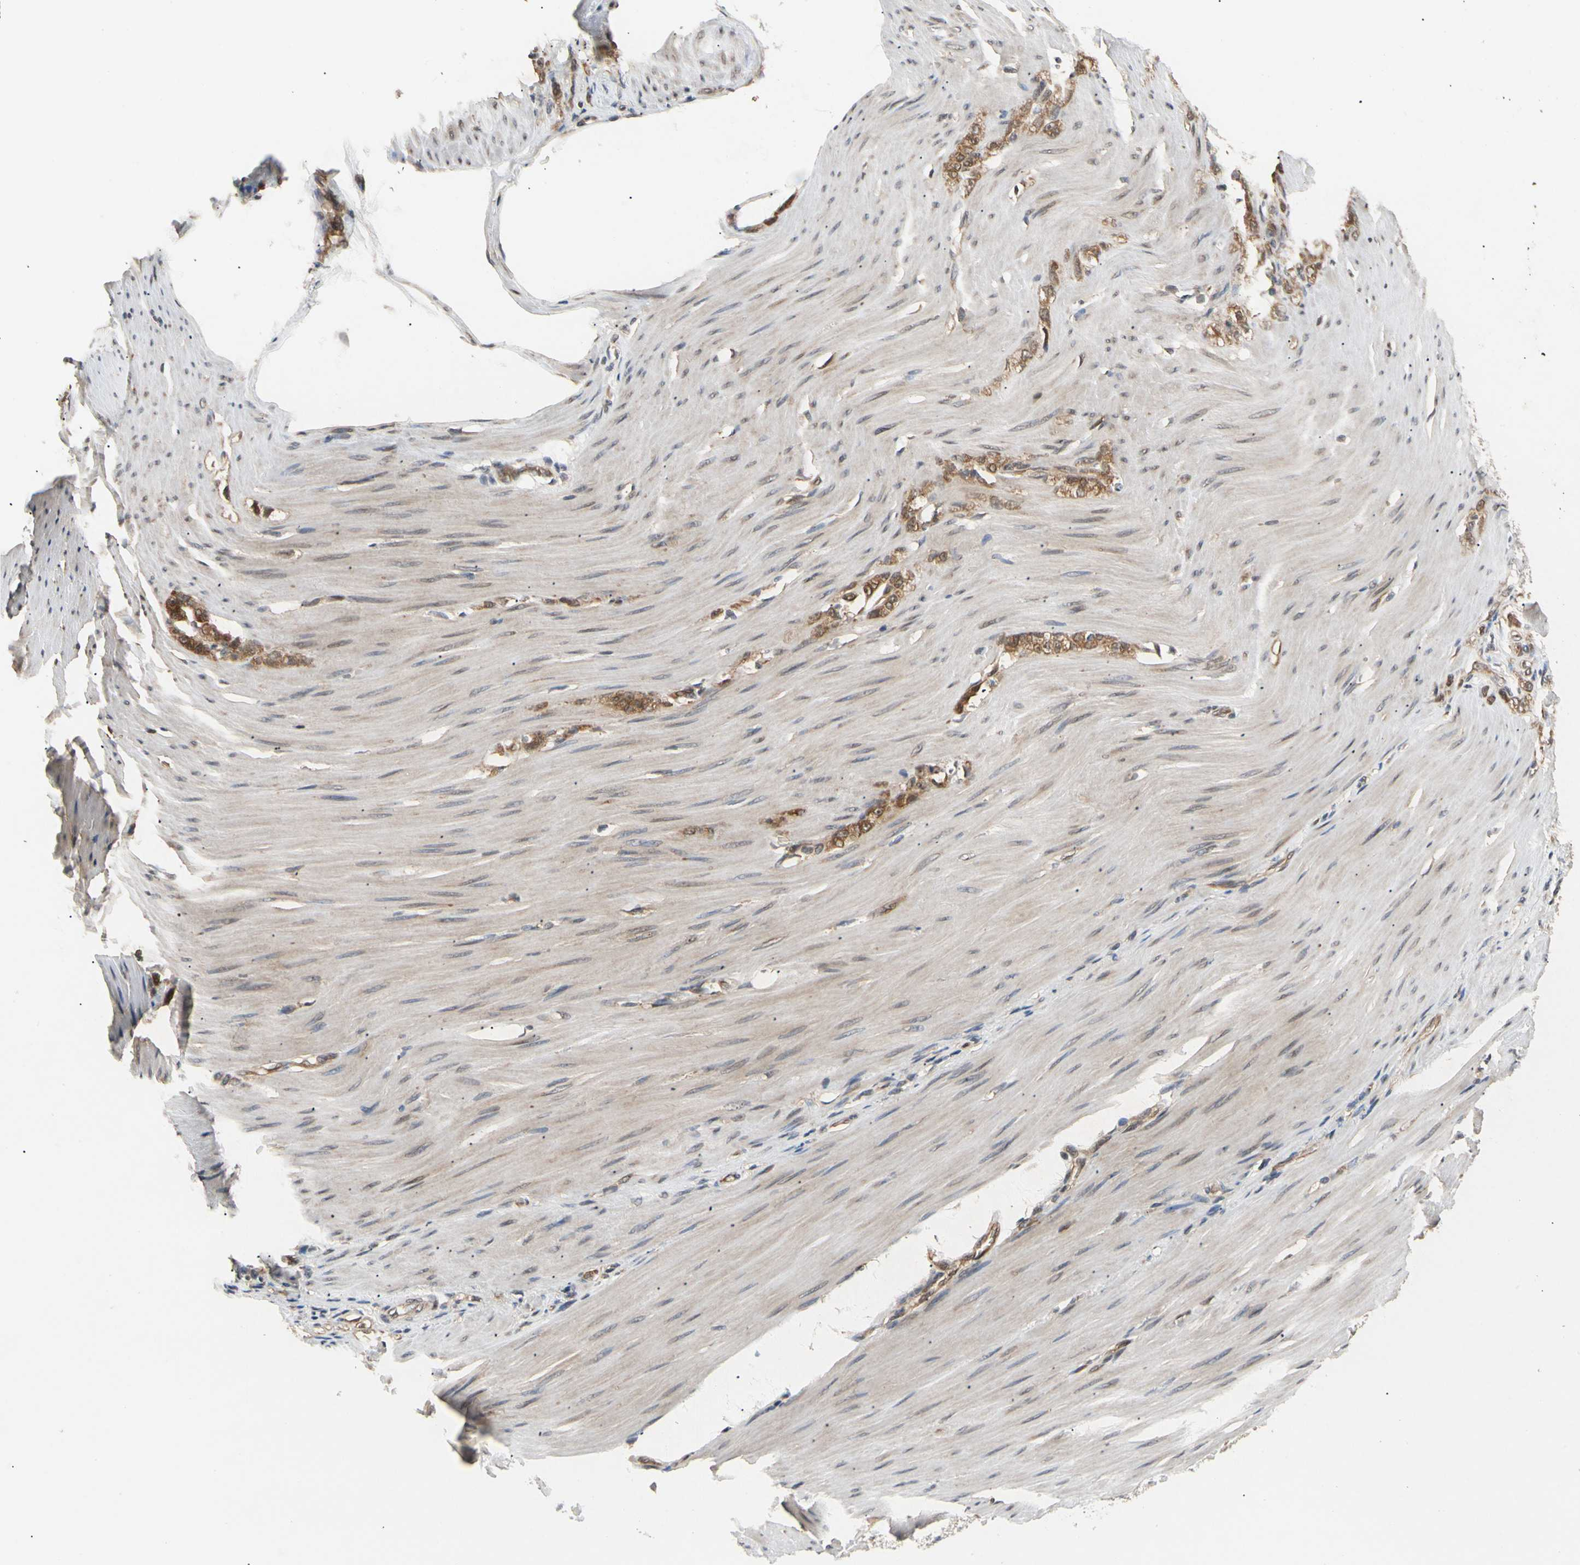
{"staining": {"intensity": "moderate", "quantity": ">75%", "location": "cytoplasmic/membranous"}, "tissue": "stomach cancer", "cell_type": "Tumor cells", "image_type": "cancer", "snomed": [{"axis": "morphology", "description": "Adenocarcinoma, NOS"}, {"axis": "topography", "description": "Stomach"}], "caption": "The immunohistochemical stain shows moderate cytoplasmic/membranous expression in tumor cells of adenocarcinoma (stomach) tissue.", "gene": "EIF1AX", "patient": {"sex": "male", "age": 82}}